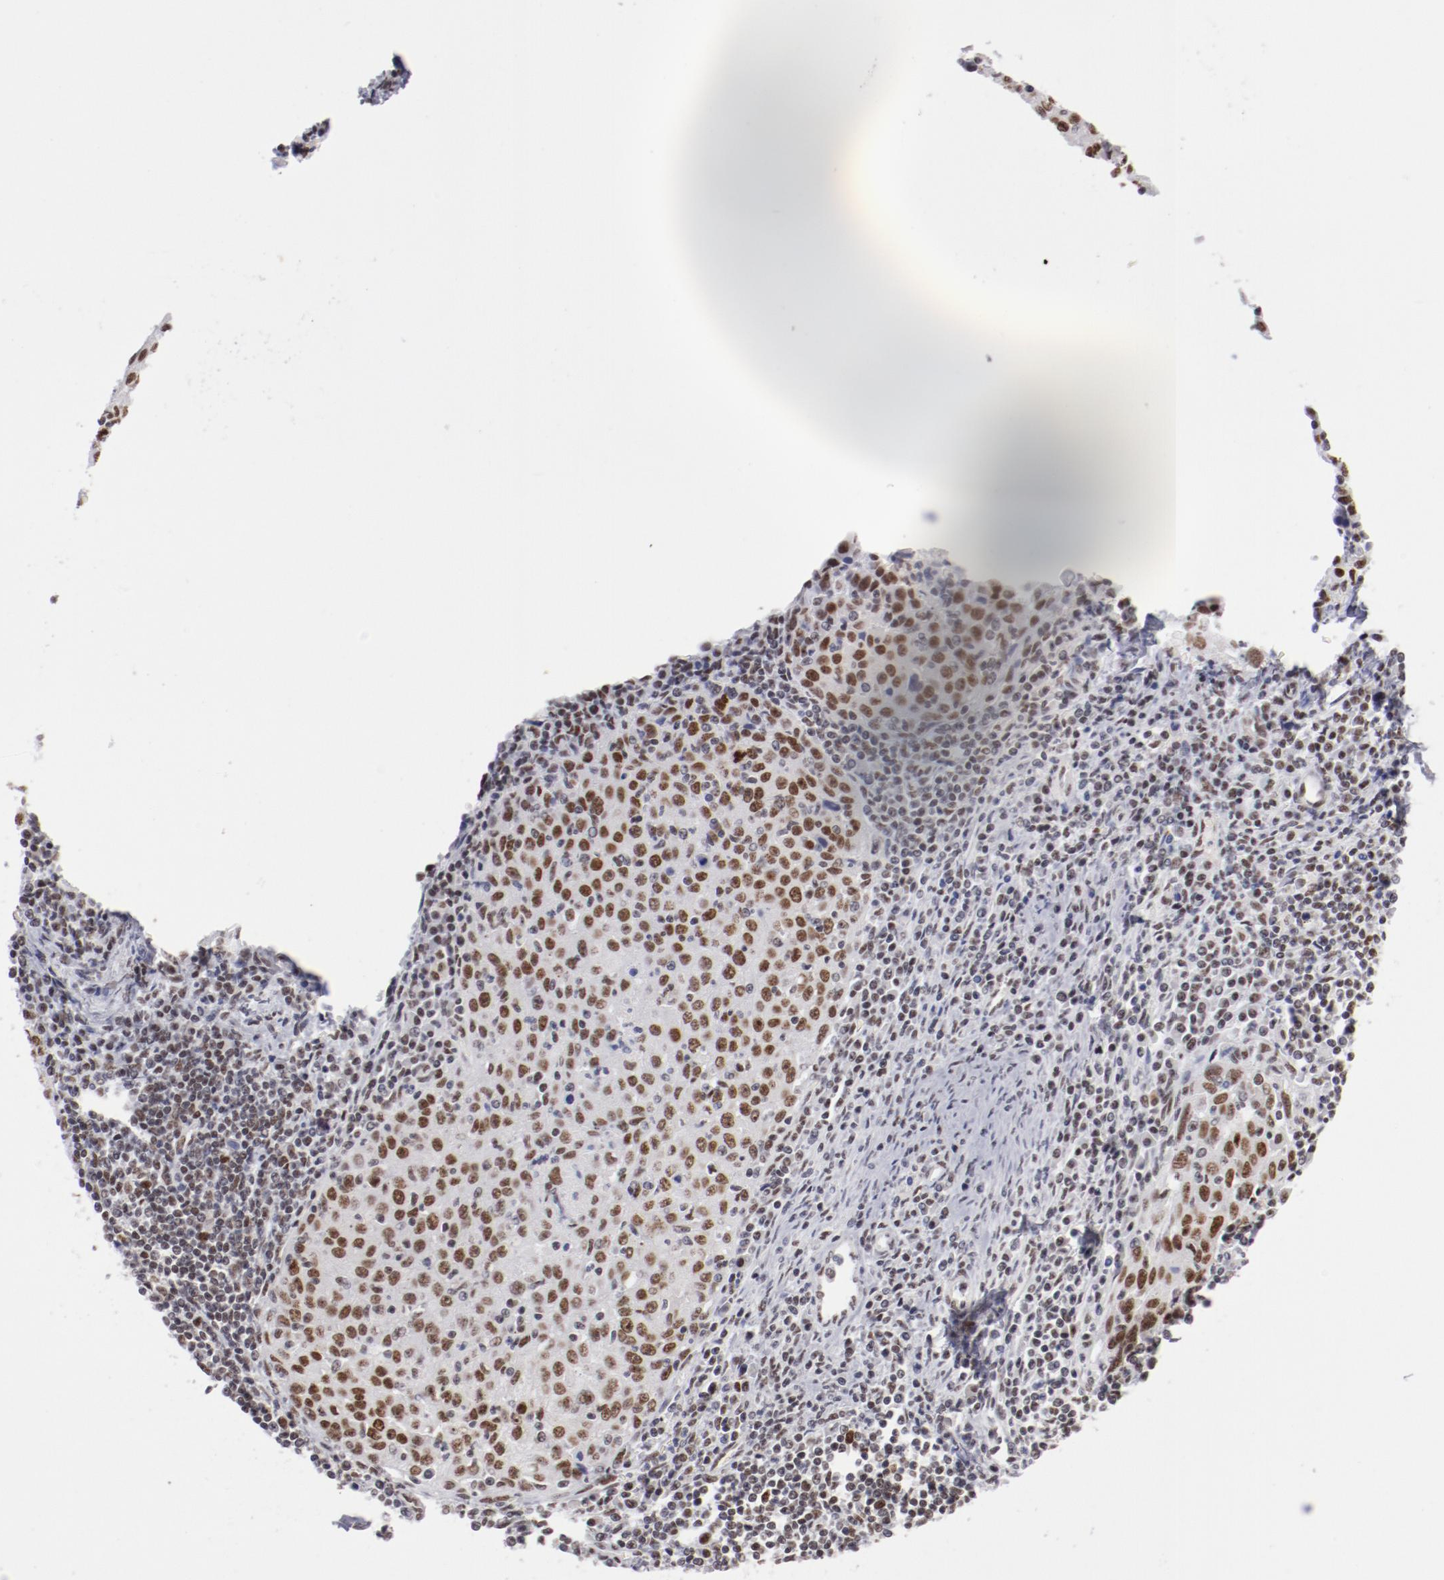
{"staining": {"intensity": "moderate", "quantity": ">75%", "location": "nuclear"}, "tissue": "cervical cancer", "cell_type": "Tumor cells", "image_type": "cancer", "snomed": [{"axis": "morphology", "description": "Squamous cell carcinoma, NOS"}, {"axis": "topography", "description": "Cervix"}], "caption": "An image of human cervical squamous cell carcinoma stained for a protein exhibits moderate nuclear brown staining in tumor cells.", "gene": "TFAP4", "patient": {"sex": "female", "age": 27}}